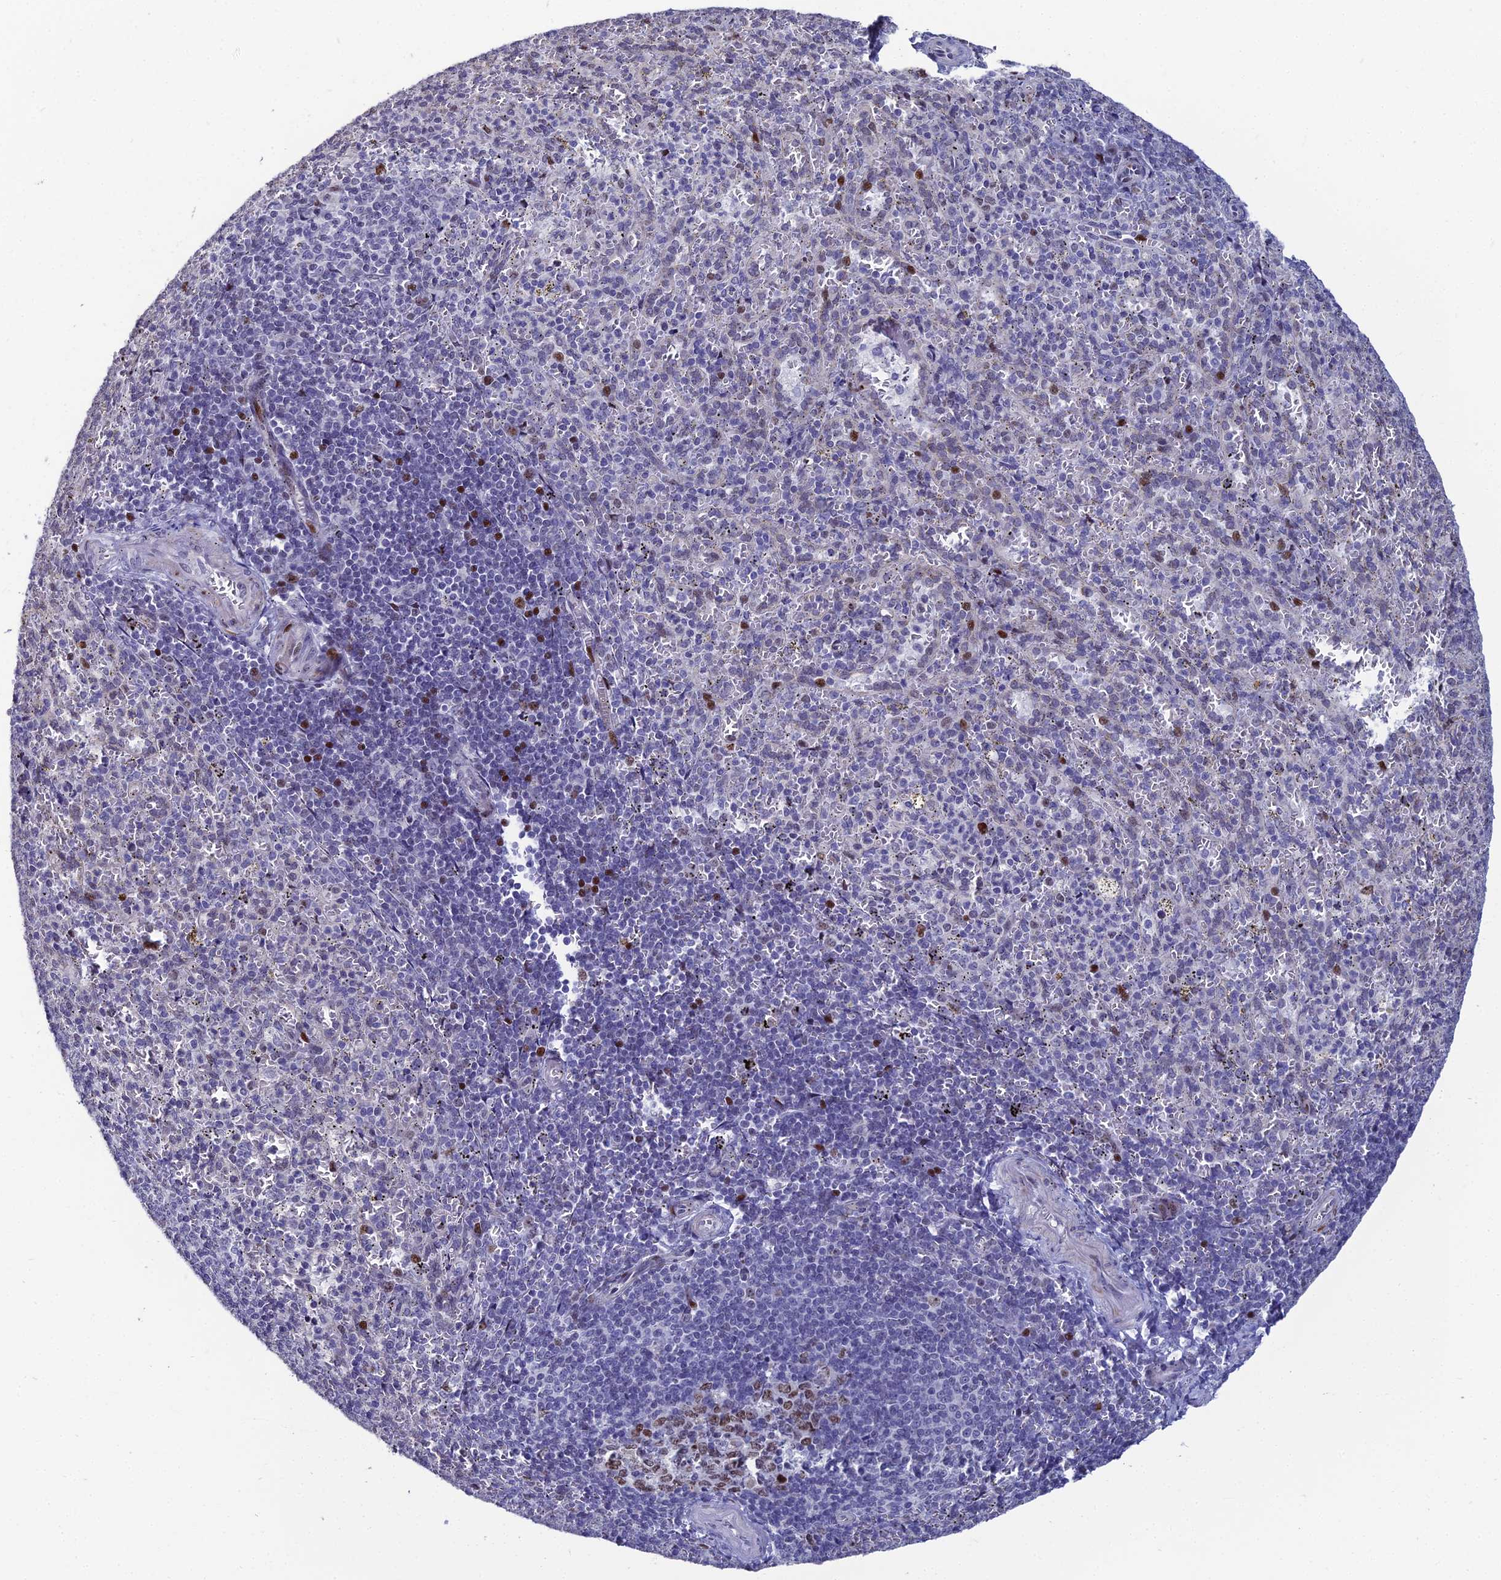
{"staining": {"intensity": "moderate", "quantity": "<25%", "location": "nuclear"}, "tissue": "spleen", "cell_type": "Cells in red pulp", "image_type": "normal", "snomed": [{"axis": "morphology", "description": "Normal tissue, NOS"}, {"axis": "topography", "description": "Spleen"}], "caption": "Immunohistochemical staining of benign spleen demonstrates low levels of moderate nuclear staining in about <25% of cells in red pulp. Nuclei are stained in blue.", "gene": "TAF9B", "patient": {"sex": "female", "age": 21}}